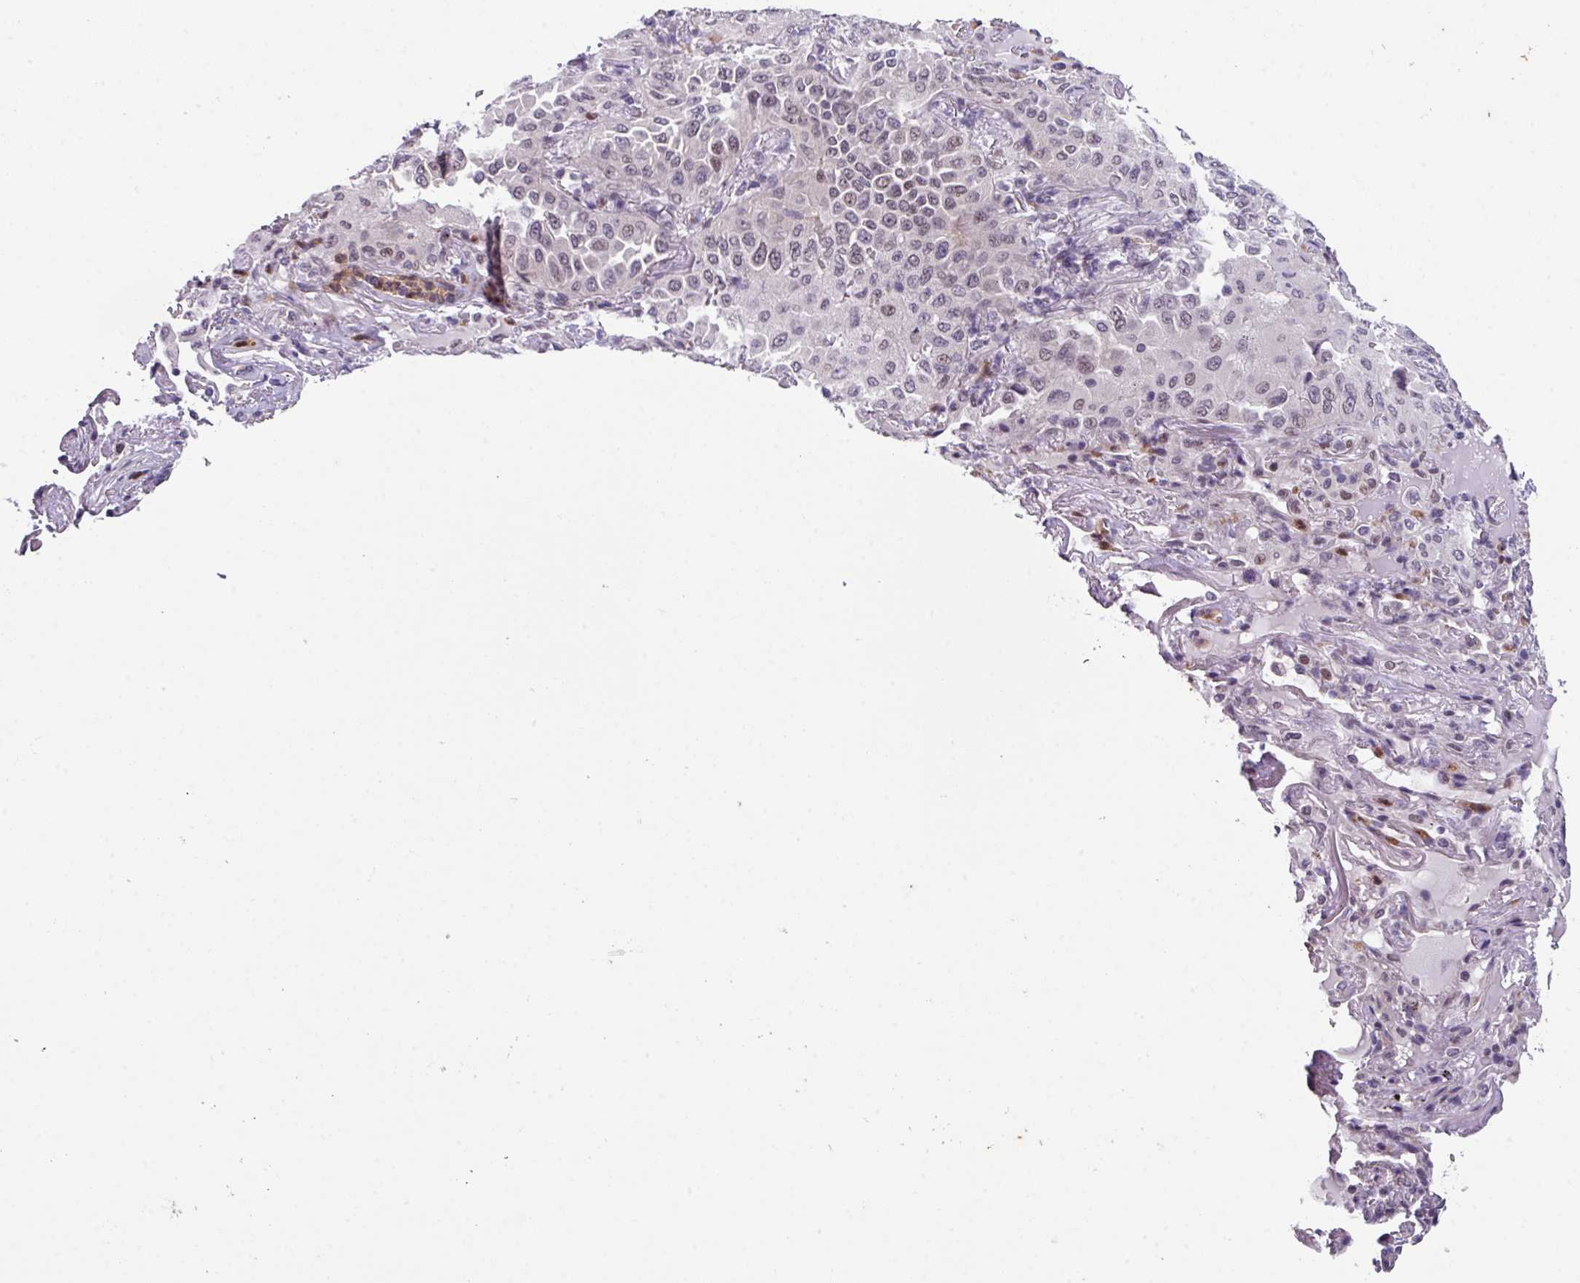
{"staining": {"intensity": "weak", "quantity": "<25%", "location": "nuclear"}, "tissue": "lung cancer", "cell_type": "Tumor cells", "image_type": "cancer", "snomed": [{"axis": "morphology", "description": "Adenocarcinoma, NOS"}, {"axis": "topography", "description": "Lung"}], "caption": "This is an immunohistochemistry (IHC) histopathology image of human lung cancer (adenocarcinoma). There is no expression in tumor cells.", "gene": "ZFP3", "patient": {"sex": "female", "age": 69}}